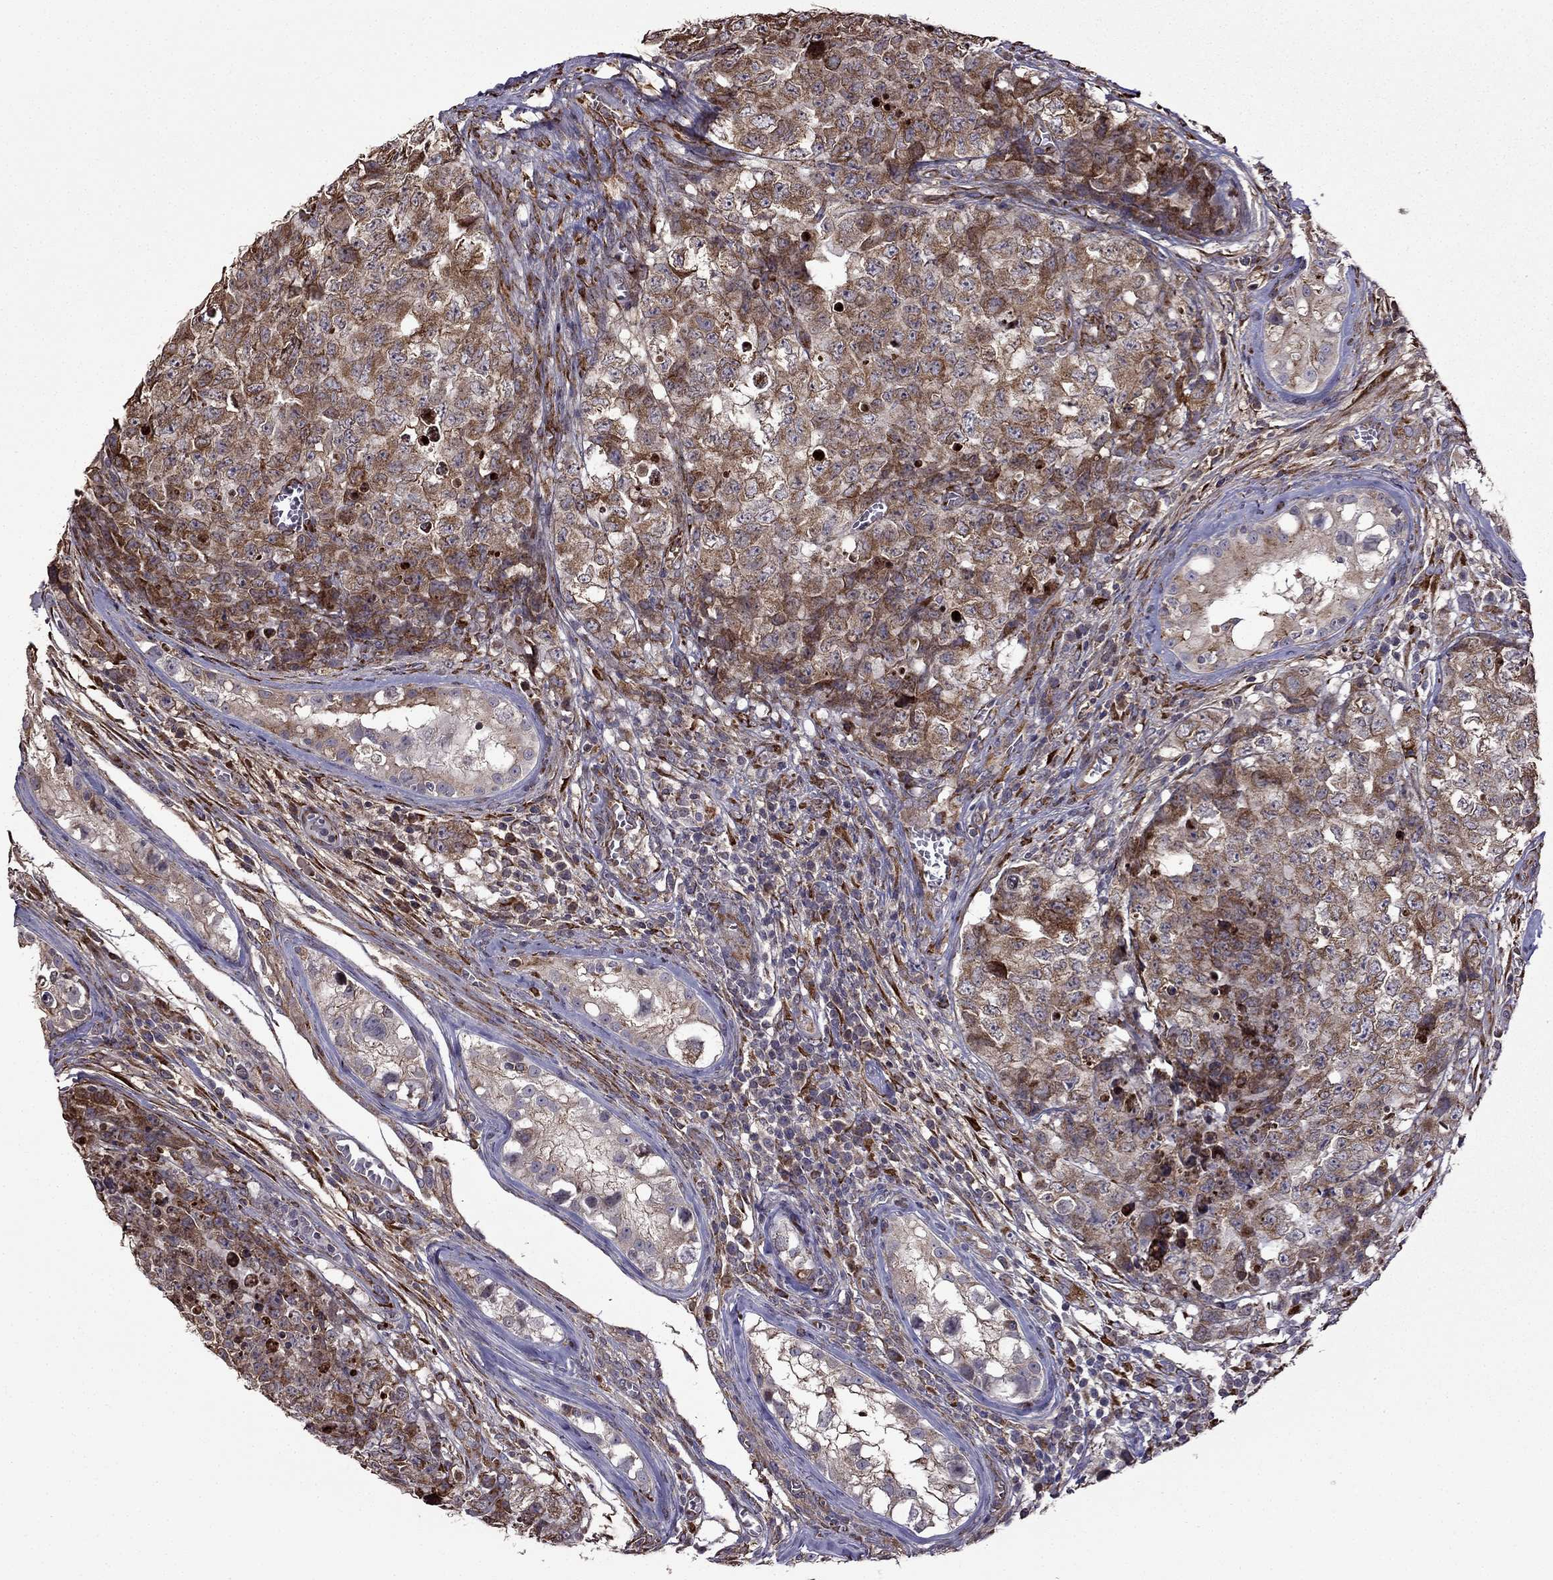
{"staining": {"intensity": "moderate", "quantity": ">75%", "location": "cytoplasmic/membranous"}, "tissue": "testis cancer", "cell_type": "Tumor cells", "image_type": "cancer", "snomed": [{"axis": "morphology", "description": "Carcinoma, Embryonal, NOS"}, {"axis": "topography", "description": "Testis"}], "caption": "DAB immunohistochemical staining of testis embryonal carcinoma demonstrates moderate cytoplasmic/membranous protein staining in about >75% of tumor cells.", "gene": "IKBIP", "patient": {"sex": "male", "age": 23}}